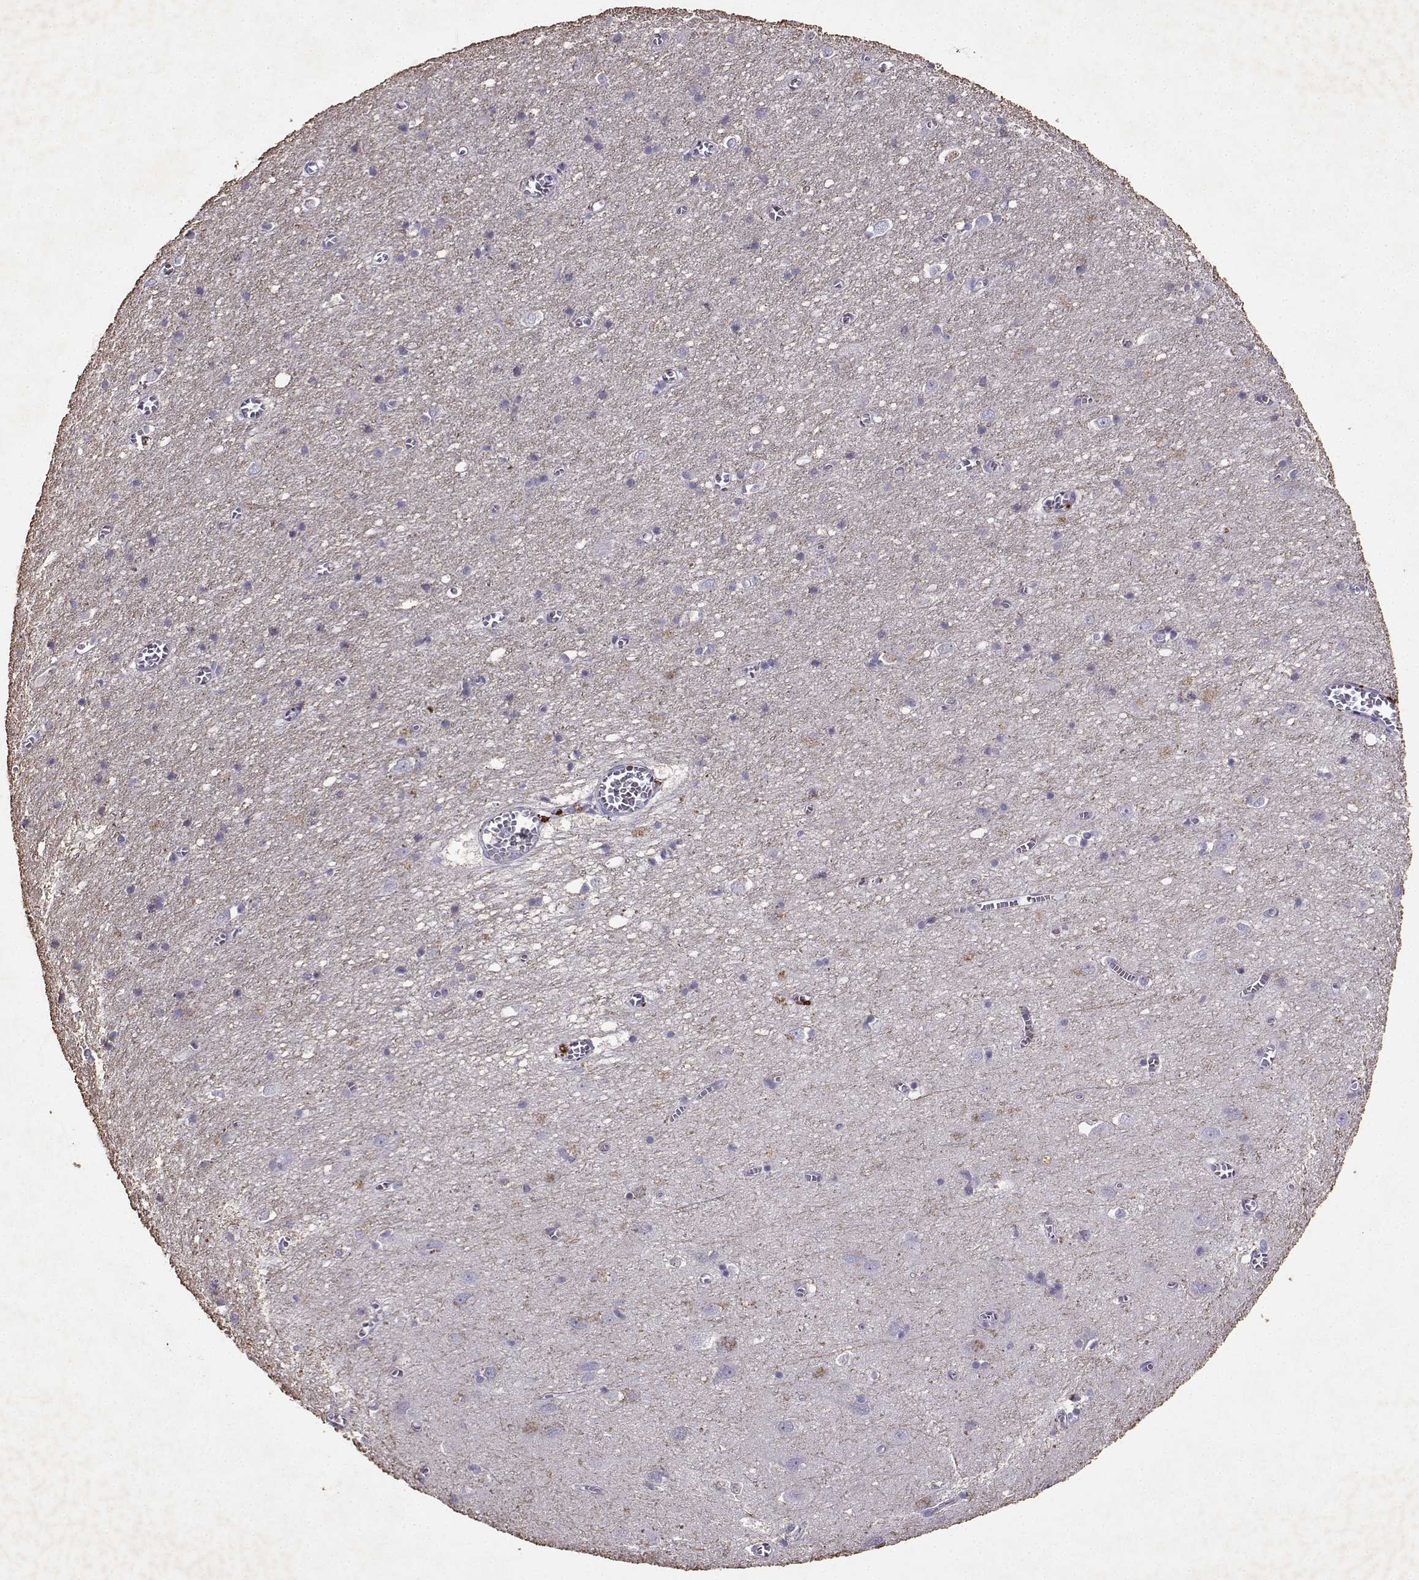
{"staining": {"intensity": "negative", "quantity": "none", "location": "none"}, "tissue": "cerebral cortex", "cell_type": "Endothelial cells", "image_type": "normal", "snomed": [{"axis": "morphology", "description": "Normal tissue, NOS"}, {"axis": "topography", "description": "Cerebral cortex"}], "caption": "The micrograph reveals no staining of endothelial cells in normal cerebral cortex.", "gene": "GRIK4", "patient": {"sex": "male", "age": 70}}